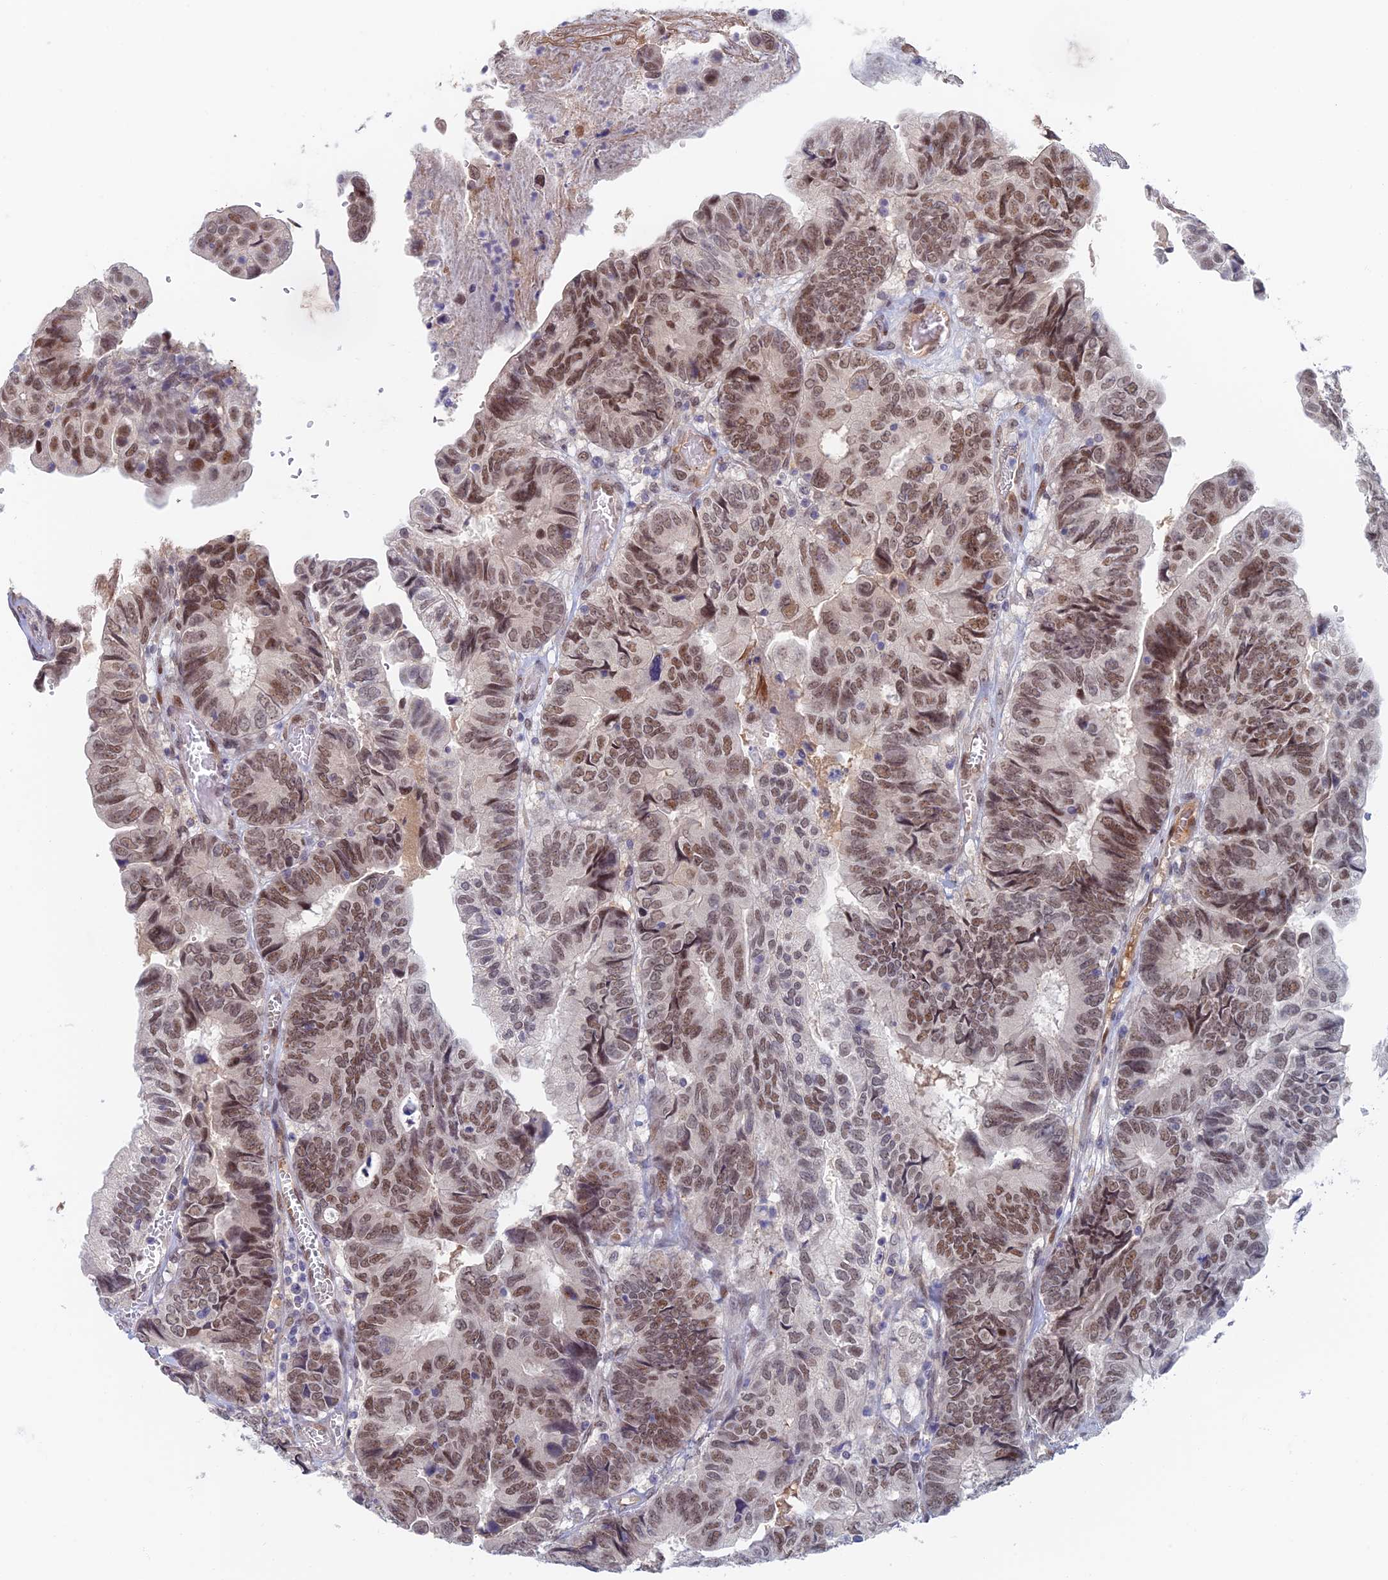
{"staining": {"intensity": "moderate", "quantity": ">75%", "location": "nuclear"}, "tissue": "colorectal cancer", "cell_type": "Tumor cells", "image_type": "cancer", "snomed": [{"axis": "morphology", "description": "Adenocarcinoma, NOS"}, {"axis": "topography", "description": "Colon"}], "caption": "High-power microscopy captured an immunohistochemistry (IHC) micrograph of colorectal adenocarcinoma, revealing moderate nuclear expression in approximately >75% of tumor cells. The staining was performed using DAB to visualize the protein expression in brown, while the nuclei were stained in blue with hematoxylin (Magnification: 20x).", "gene": "ZUP1", "patient": {"sex": "male", "age": 85}}